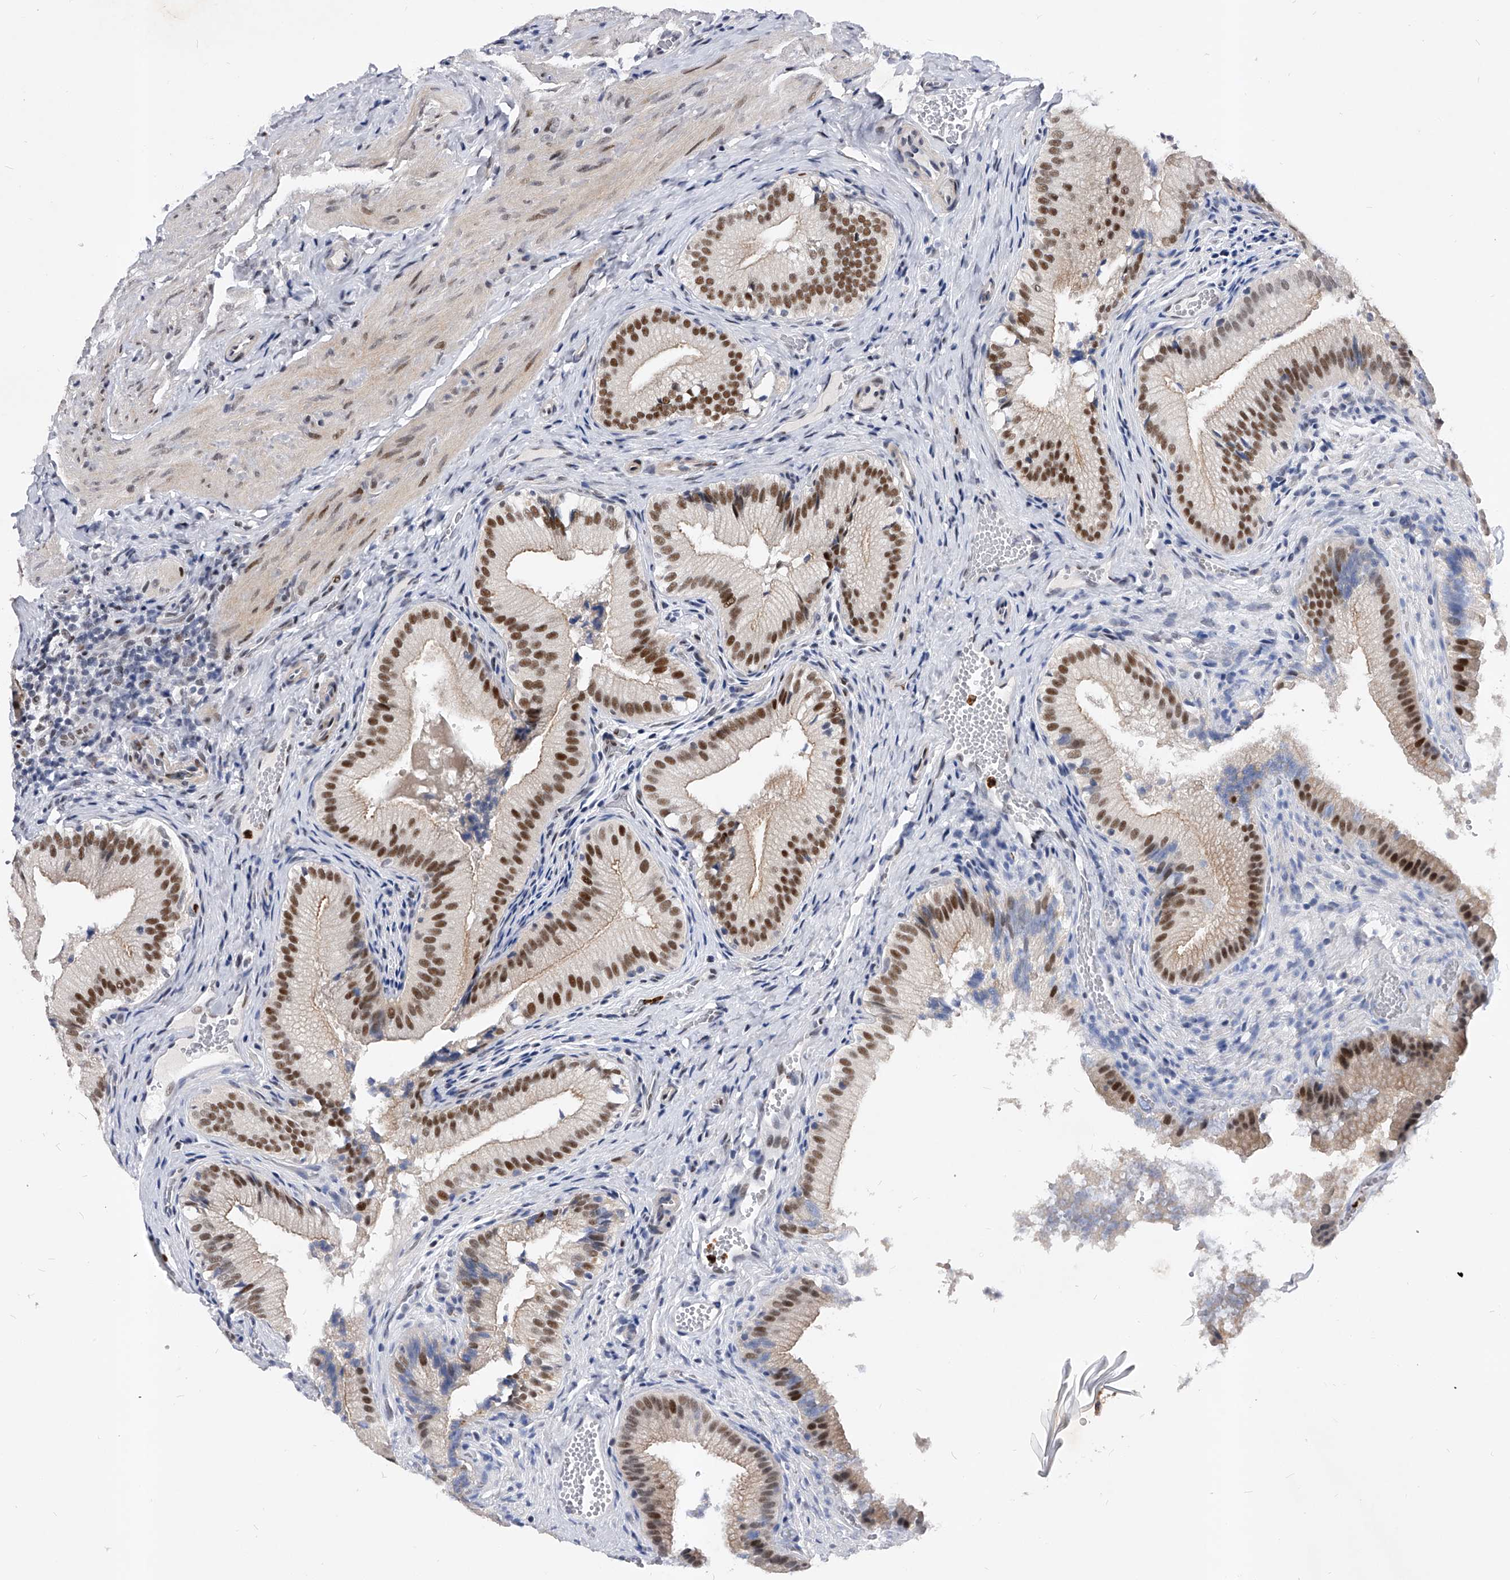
{"staining": {"intensity": "moderate", "quantity": ">75%", "location": "nuclear"}, "tissue": "gallbladder", "cell_type": "Glandular cells", "image_type": "normal", "snomed": [{"axis": "morphology", "description": "Normal tissue, NOS"}, {"axis": "topography", "description": "Gallbladder"}], "caption": "Glandular cells display moderate nuclear expression in about >75% of cells in benign gallbladder.", "gene": "TESK2", "patient": {"sex": "female", "age": 30}}